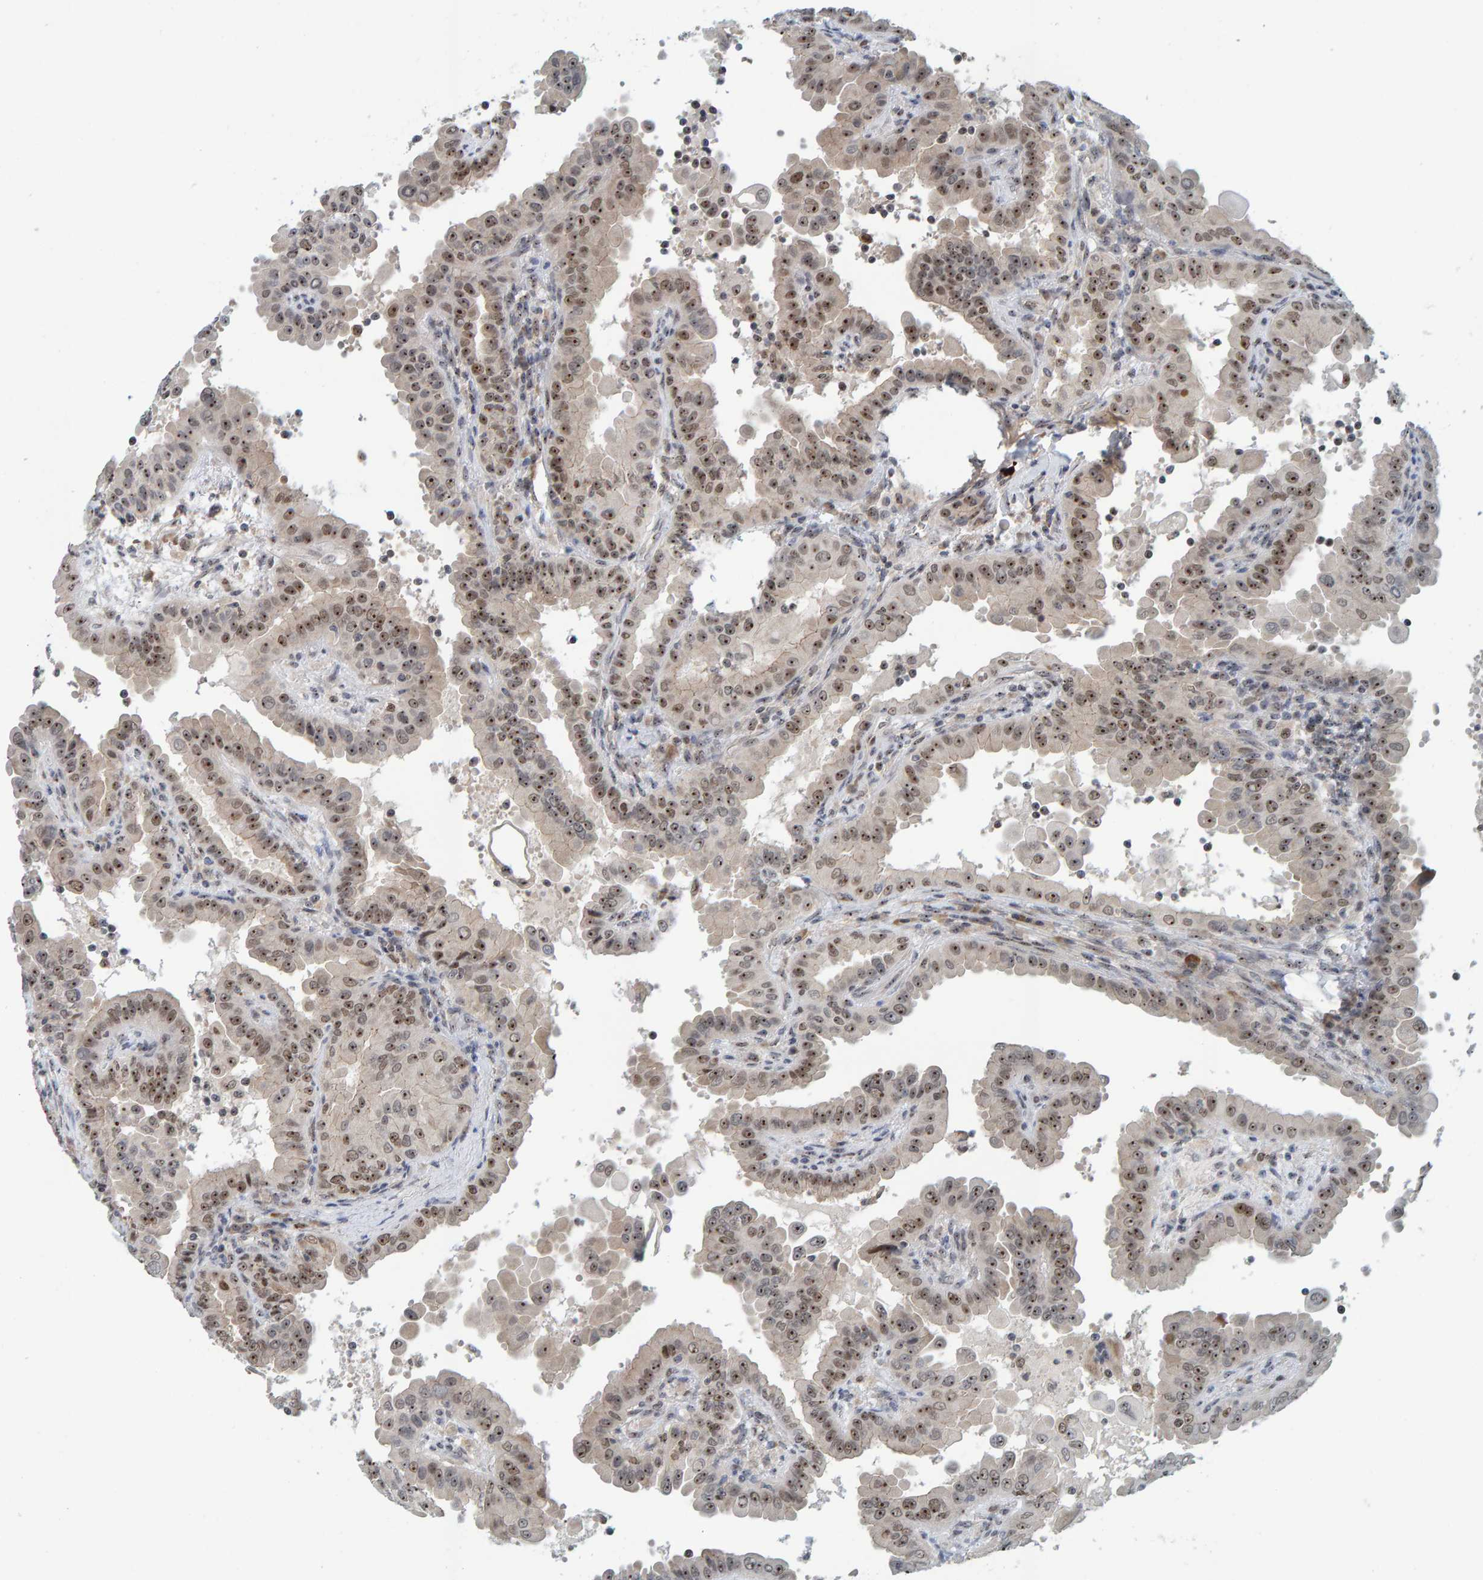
{"staining": {"intensity": "moderate", "quantity": ">75%", "location": "nuclear"}, "tissue": "thyroid cancer", "cell_type": "Tumor cells", "image_type": "cancer", "snomed": [{"axis": "morphology", "description": "Papillary adenocarcinoma, NOS"}, {"axis": "topography", "description": "Thyroid gland"}], "caption": "Immunohistochemical staining of human papillary adenocarcinoma (thyroid) shows moderate nuclear protein positivity in about >75% of tumor cells. (Stains: DAB (3,3'-diaminobenzidine) in brown, nuclei in blue, Microscopy: brightfield microscopy at high magnification).", "gene": "POLR1E", "patient": {"sex": "male", "age": 33}}